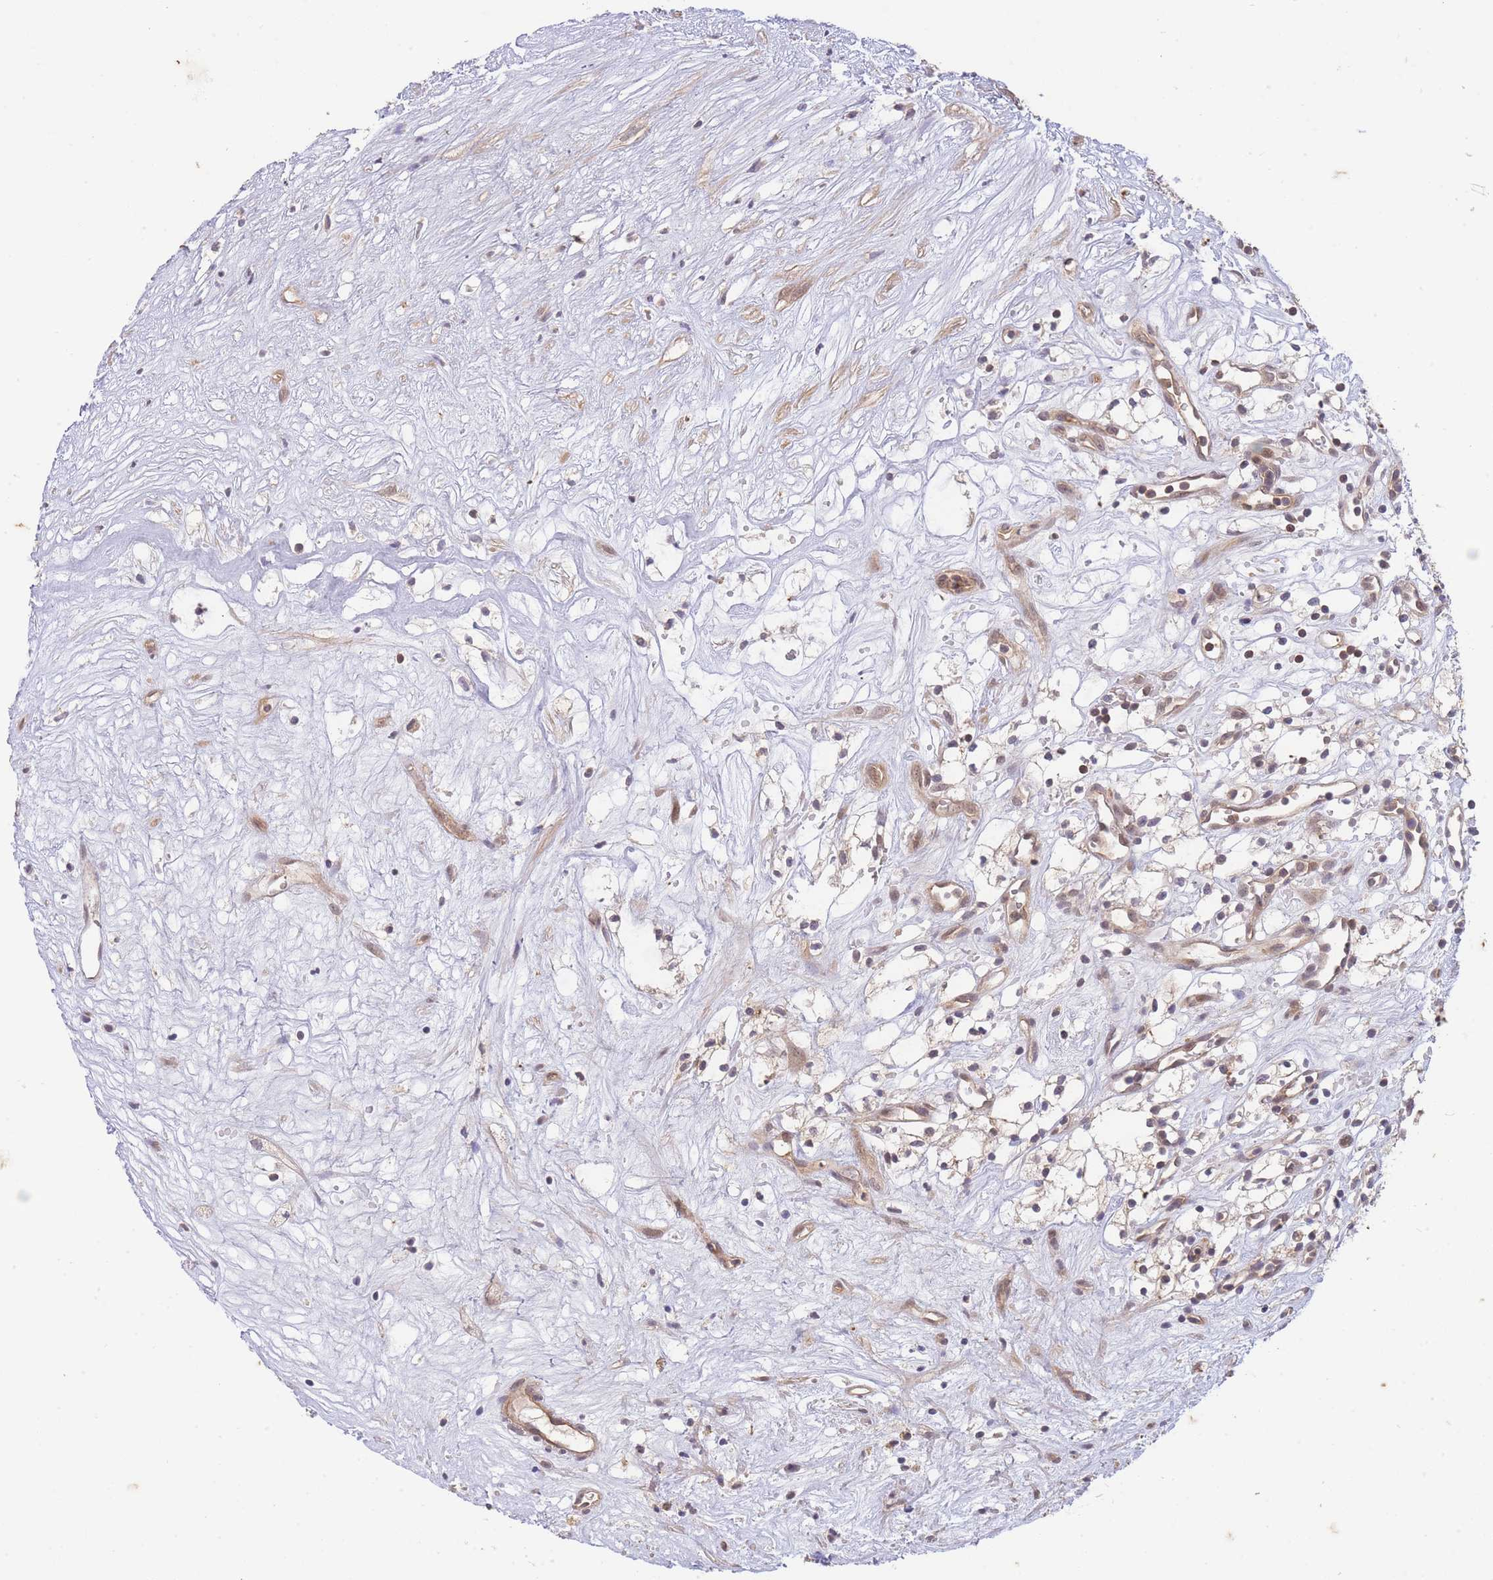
{"staining": {"intensity": "negative", "quantity": "none", "location": "none"}, "tissue": "renal cancer", "cell_type": "Tumor cells", "image_type": "cancer", "snomed": [{"axis": "morphology", "description": "Adenocarcinoma, NOS"}, {"axis": "topography", "description": "Kidney"}], "caption": "An immunohistochemistry (IHC) histopathology image of adenocarcinoma (renal) is shown. There is no staining in tumor cells of adenocarcinoma (renal).", "gene": "ST8SIA4", "patient": {"sex": "male", "age": 59}}